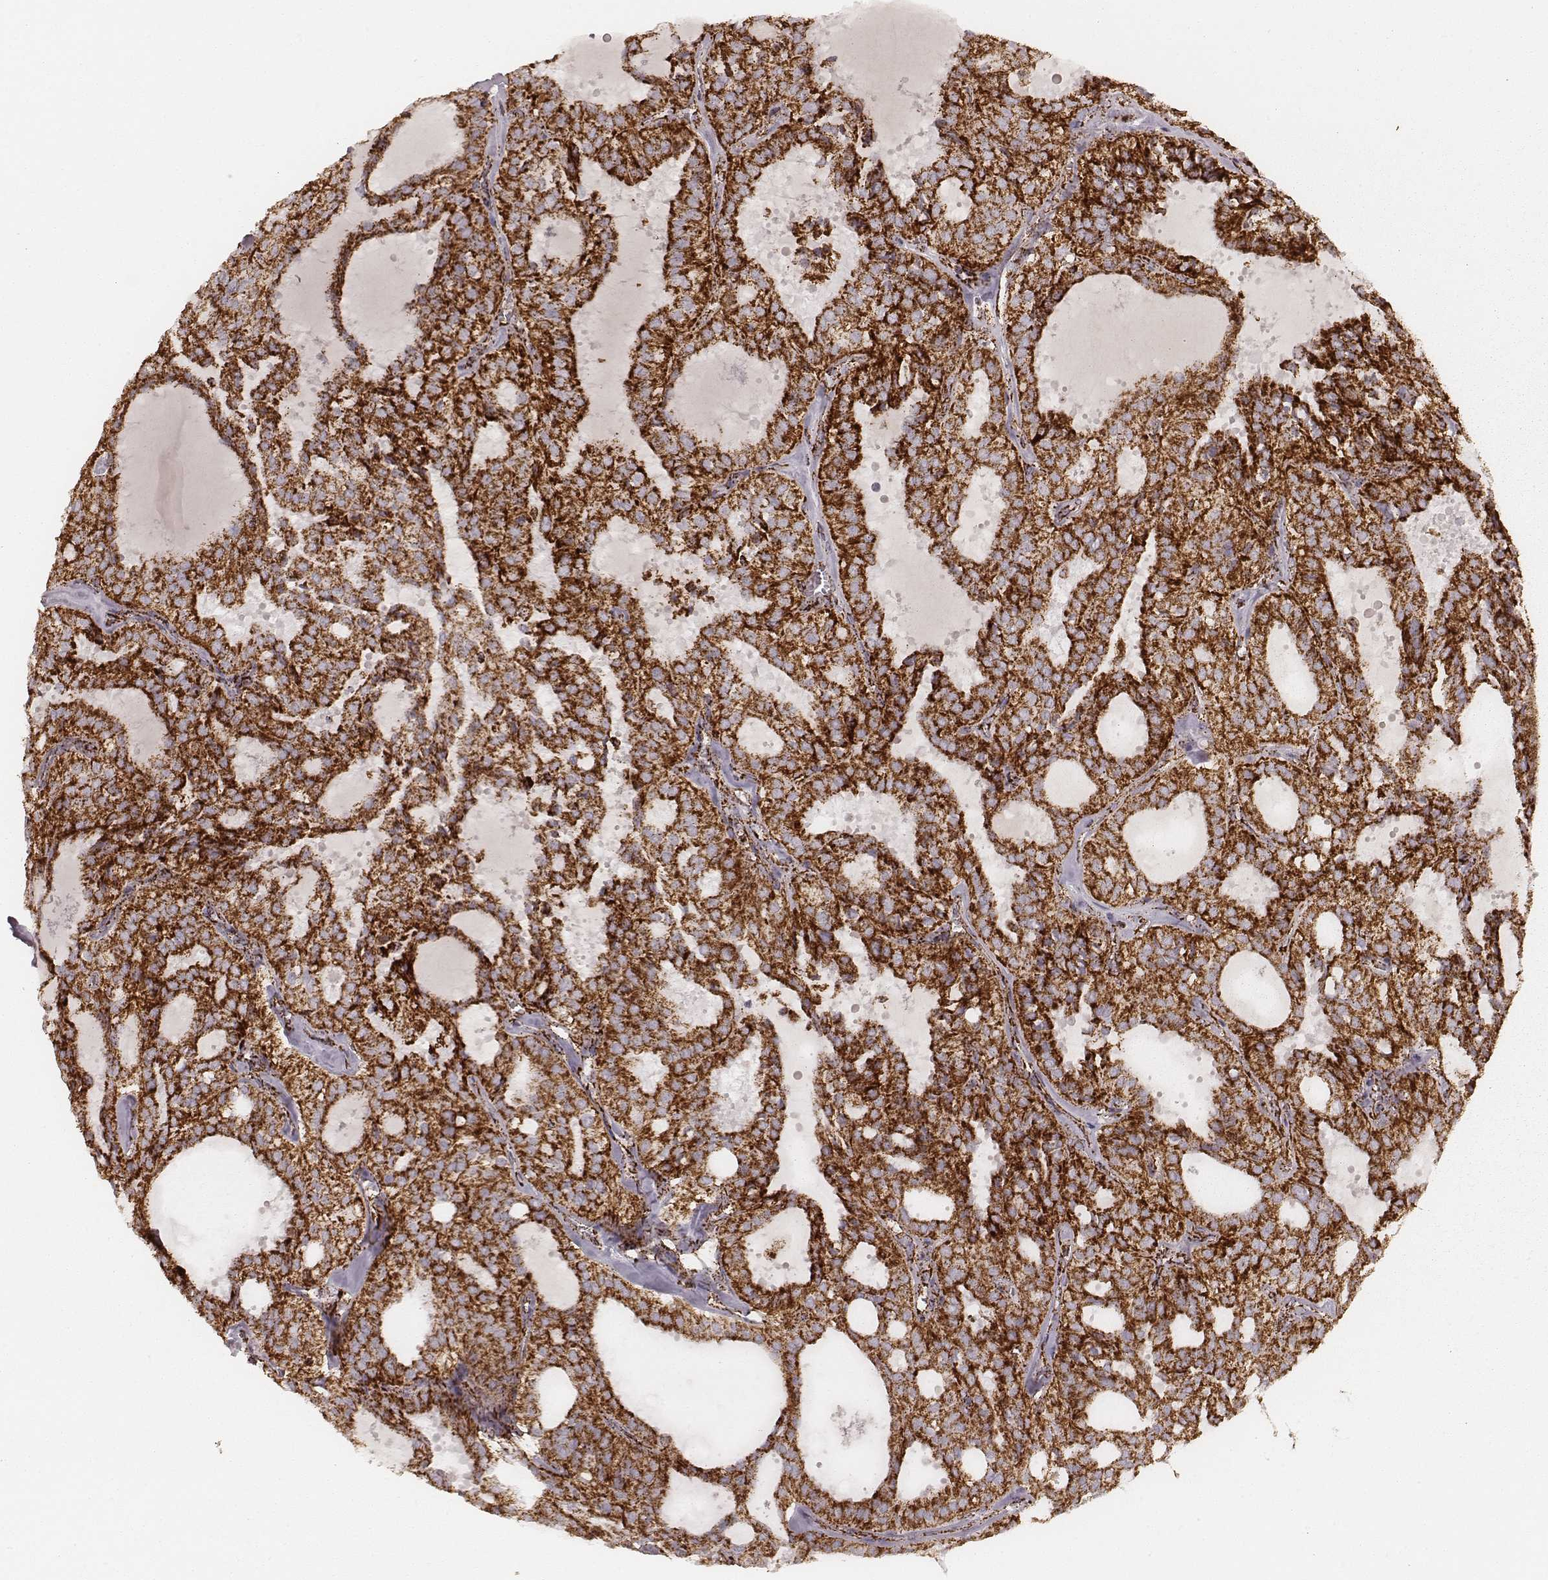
{"staining": {"intensity": "strong", "quantity": ">75%", "location": "cytoplasmic/membranous"}, "tissue": "thyroid cancer", "cell_type": "Tumor cells", "image_type": "cancer", "snomed": [{"axis": "morphology", "description": "Follicular adenoma carcinoma, NOS"}, {"axis": "topography", "description": "Thyroid gland"}], "caption": "A brown stain highlights strong cytoplasmic/membranous staining of a protein in human thyroid cancer tumor cells. Nuclei are stained in blue.", "gene": "CS", "patient": {"sex": "male", "age": 75}}